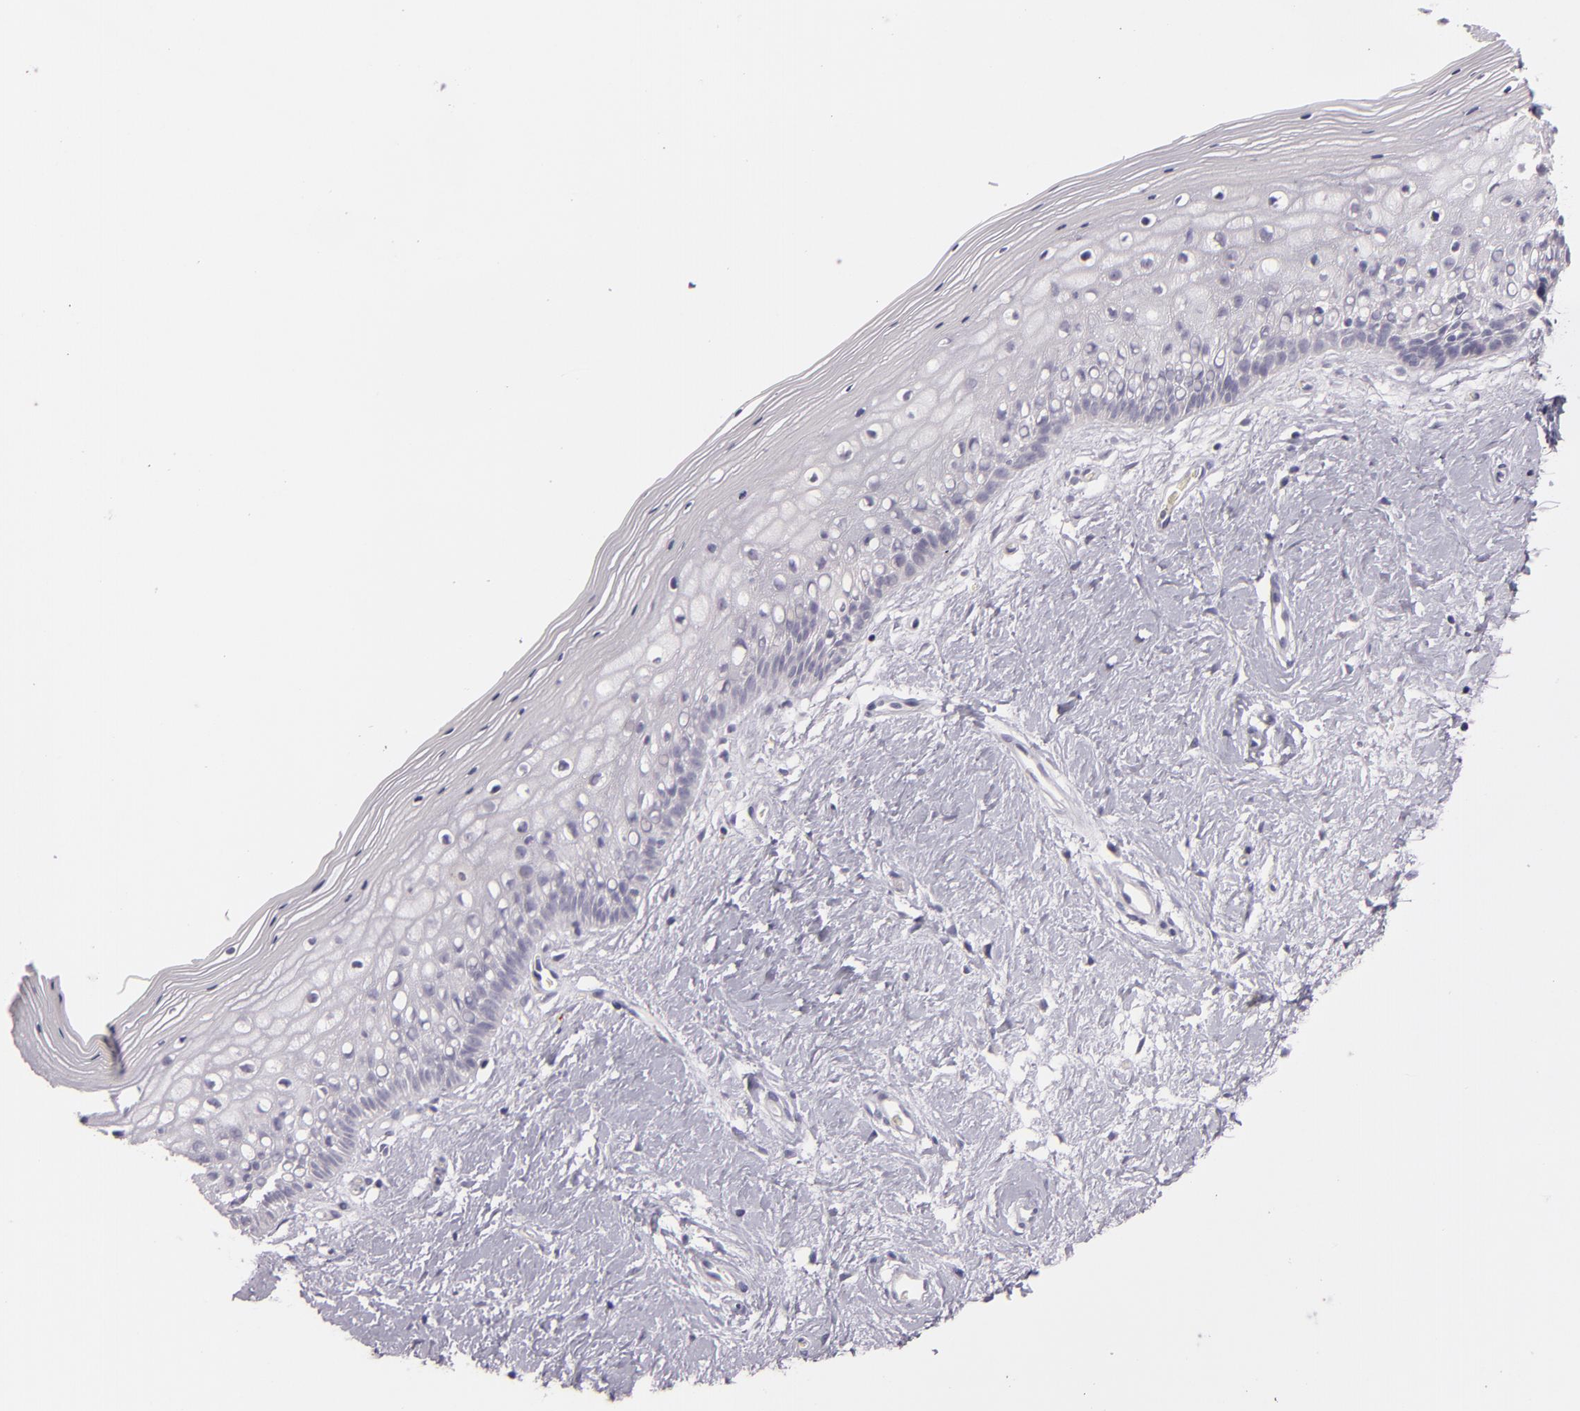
{"staining": {"intensity": "negative", "quantity": "none", "location": "none"}, "tissue": "vagina", "cell_type": "Squamous epithelial cells", "image_type": "normal", "snomed": [{"axis": "morphology", "description": "Normal tissue, NOS"}, {"axis": "topography", "description": "Vagina"}], "caption": "Vagina stained for a protein using IHC shows no positivity squamous epithelial cells.", "gene": "FAM181A", "patient": {"sex": "female", "age": 46}}